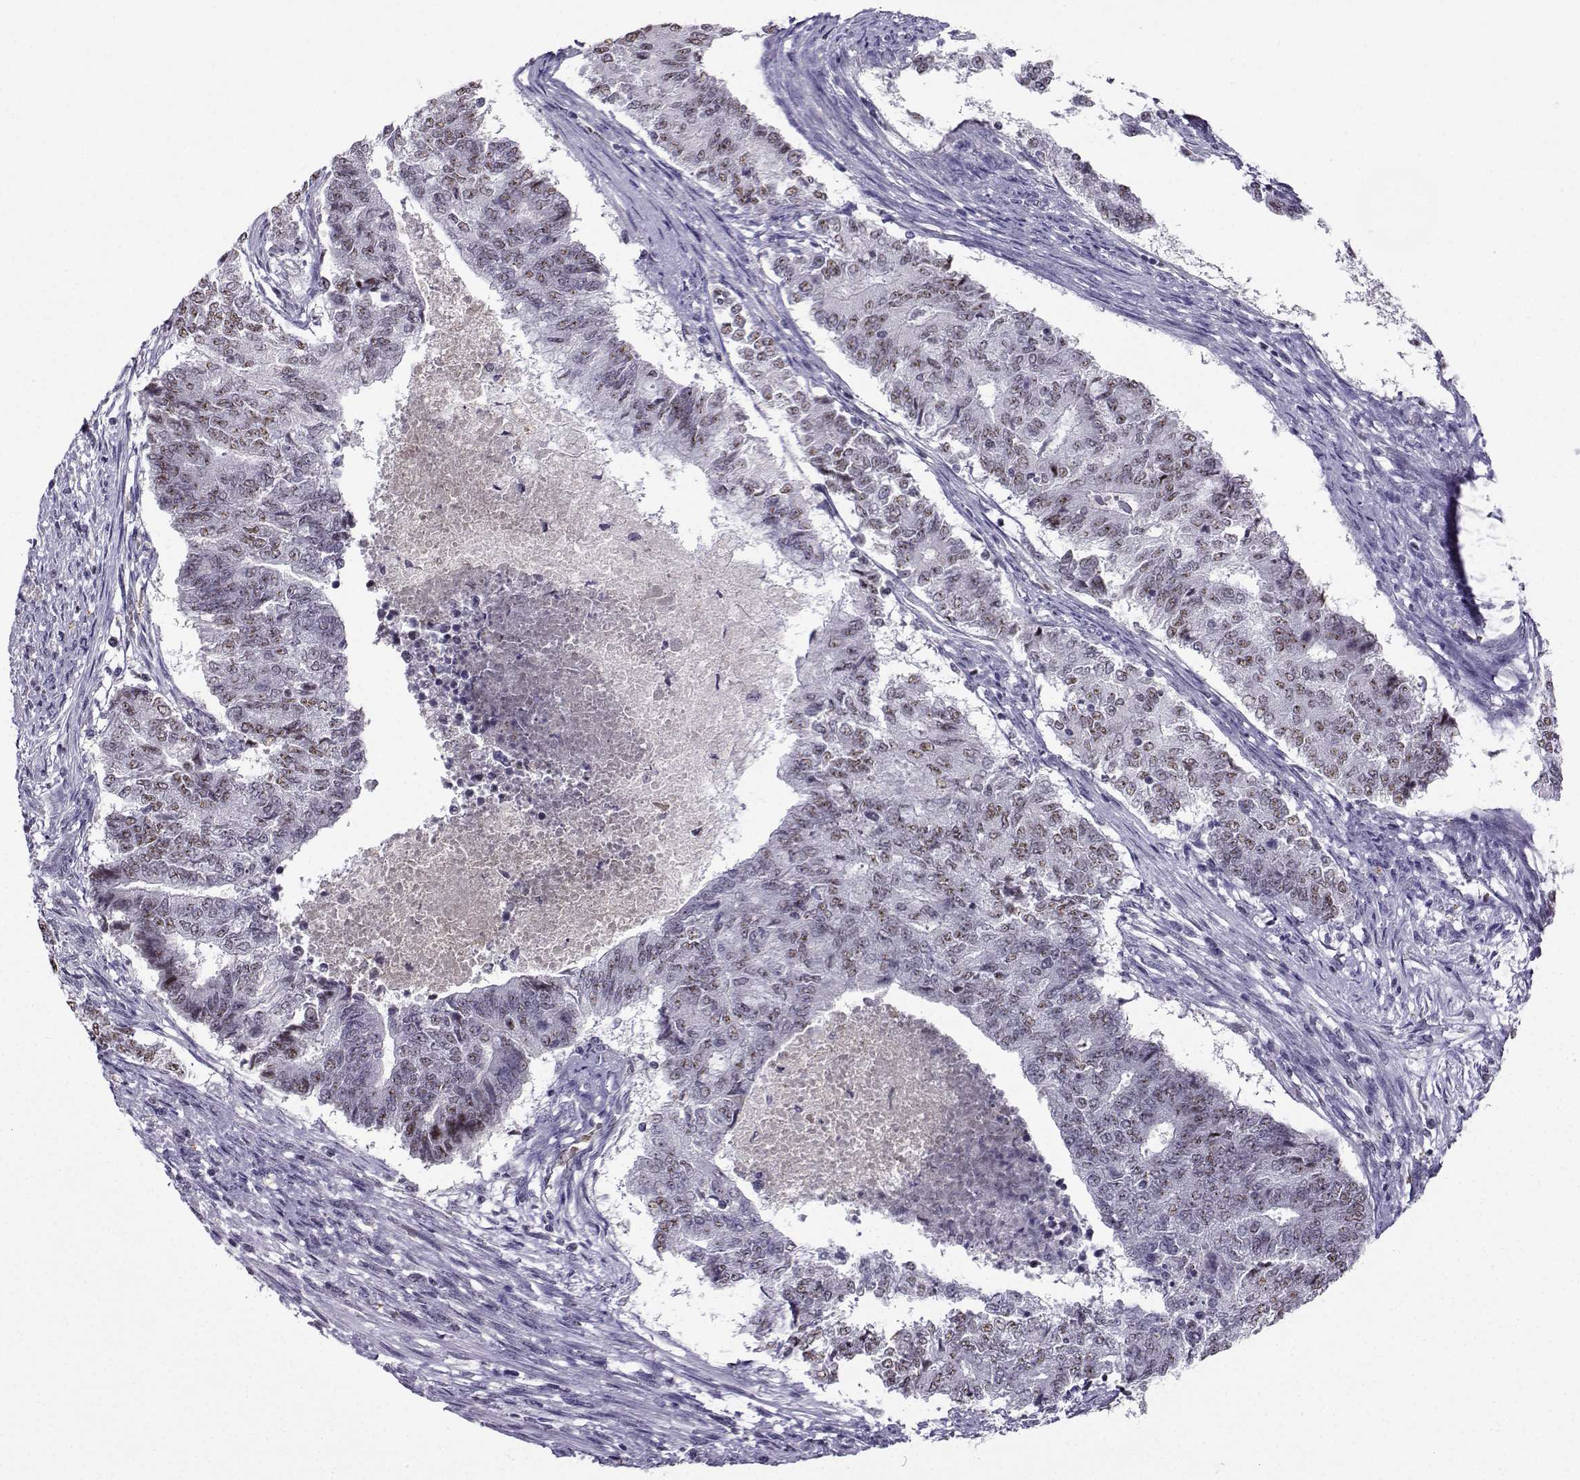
{"staining": {"intensity": "weak", "quantity": "<25%", "location": "nuclear"}, "tissue": "endometrial cancer", "cell_type": "Tumor cells", "image_type": "cancer", "snomed": [{"axis": "morphology", "description": "Adenocarcinoma, NOS"}, {"axis": "topography", "description": "Endometrium"}], "caption": "DAB (3,3'-diaminobenzidine) immunohistochemical staining of endometrial cancer (adenocarcinoma) displays no significant positivity in tumor cells. (Stains: DAB immunohistochemistry with hematoxylin counter stain, Microscopy: brightfield microscopy at high magnification).", "gene": "LRFN2", "patient": {"sex": "female", "age": 65}}